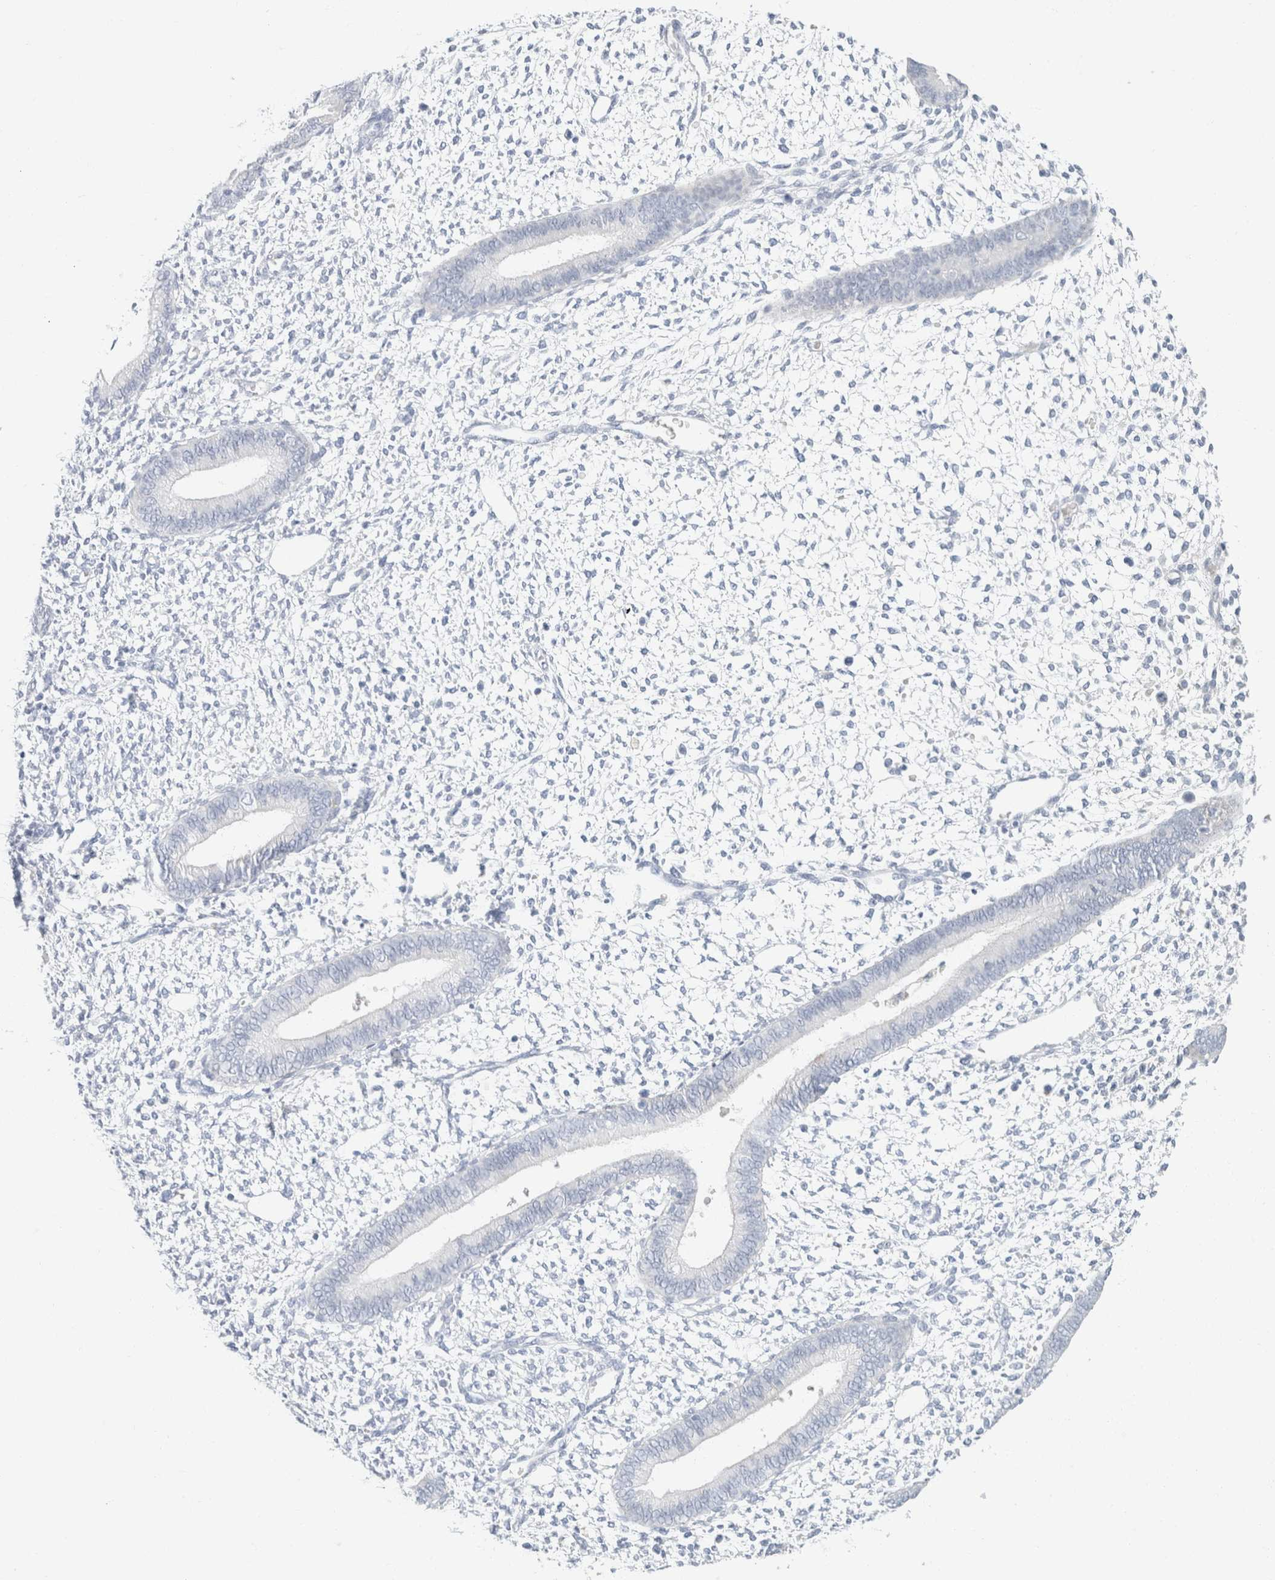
{"staining": {"intensity": "negative", "quantity": "none", "location": "none"}, "tissue": "endometrium", "cell_type": "Cells in endometrial stroma", "image_type": "normal", "snomed": [{"axis": "morphology", "description": "Normal tissue, NOS"}, {"axis": "topography", "description": "Endometrium"}], "caption": "Immunohistochemistry image of normal human endometrium stained for a protein (brown), which exhibits no staining in cells in endometrial stroma.", "gene": "KRT20", "patient": {"sex": "female", "age": 46}}